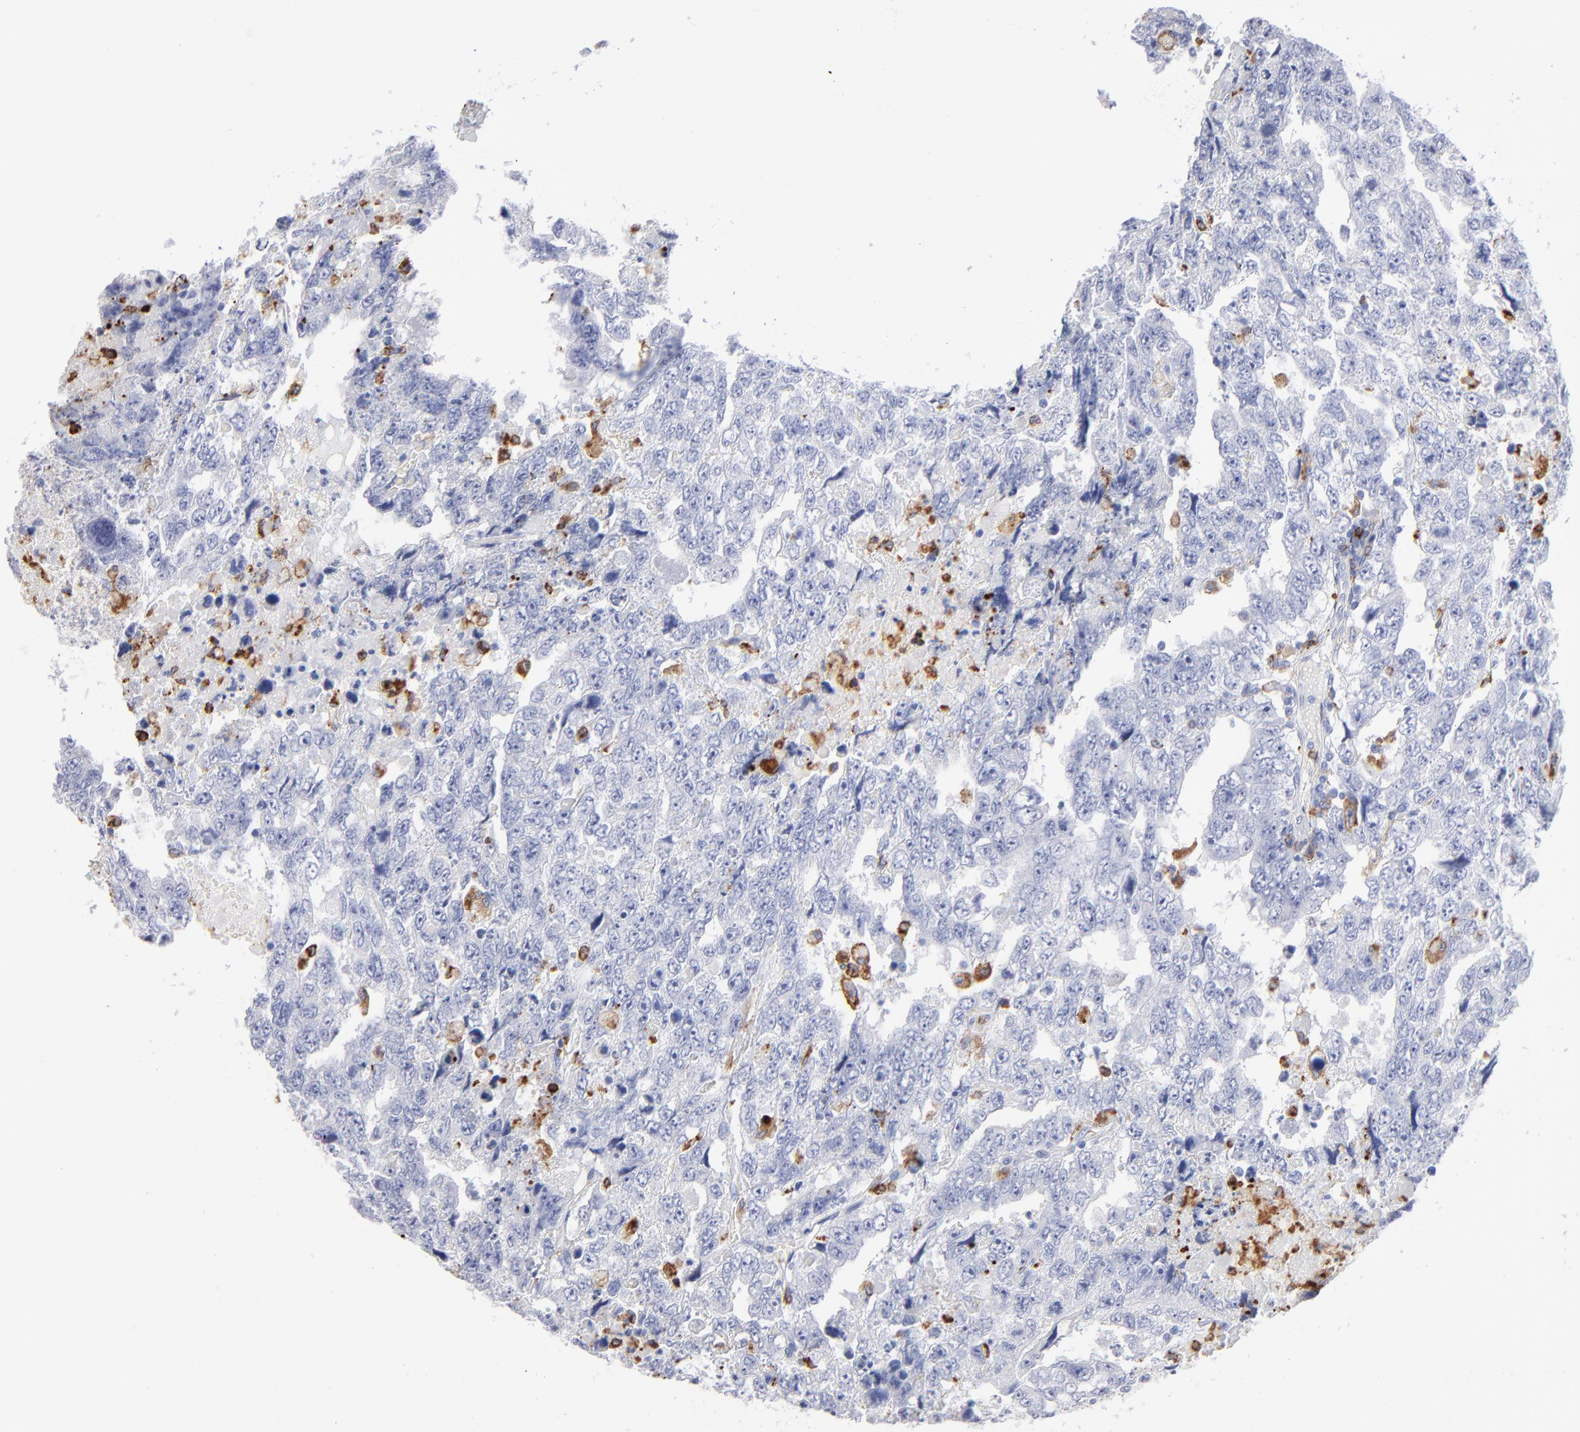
{"staining": {"intensity": "negative", "quantity": "none", "location": "none"}, "tissue": "testis cancer", "cell_type": "Tumor cells", "image_type": "cancer", "snomed": [{"axis": "morphology", "description": "Carcinoma, Embryonal, NOS"}, {"axis": "topography", "description": "Testis"}], "caption": "The immunohistochemistry image has no significant expression in tumor cells of testis cancer (embryonal carcinoma) tissue.", "gene": "CD180", "patient": {"sex": "male", "age": 36}}